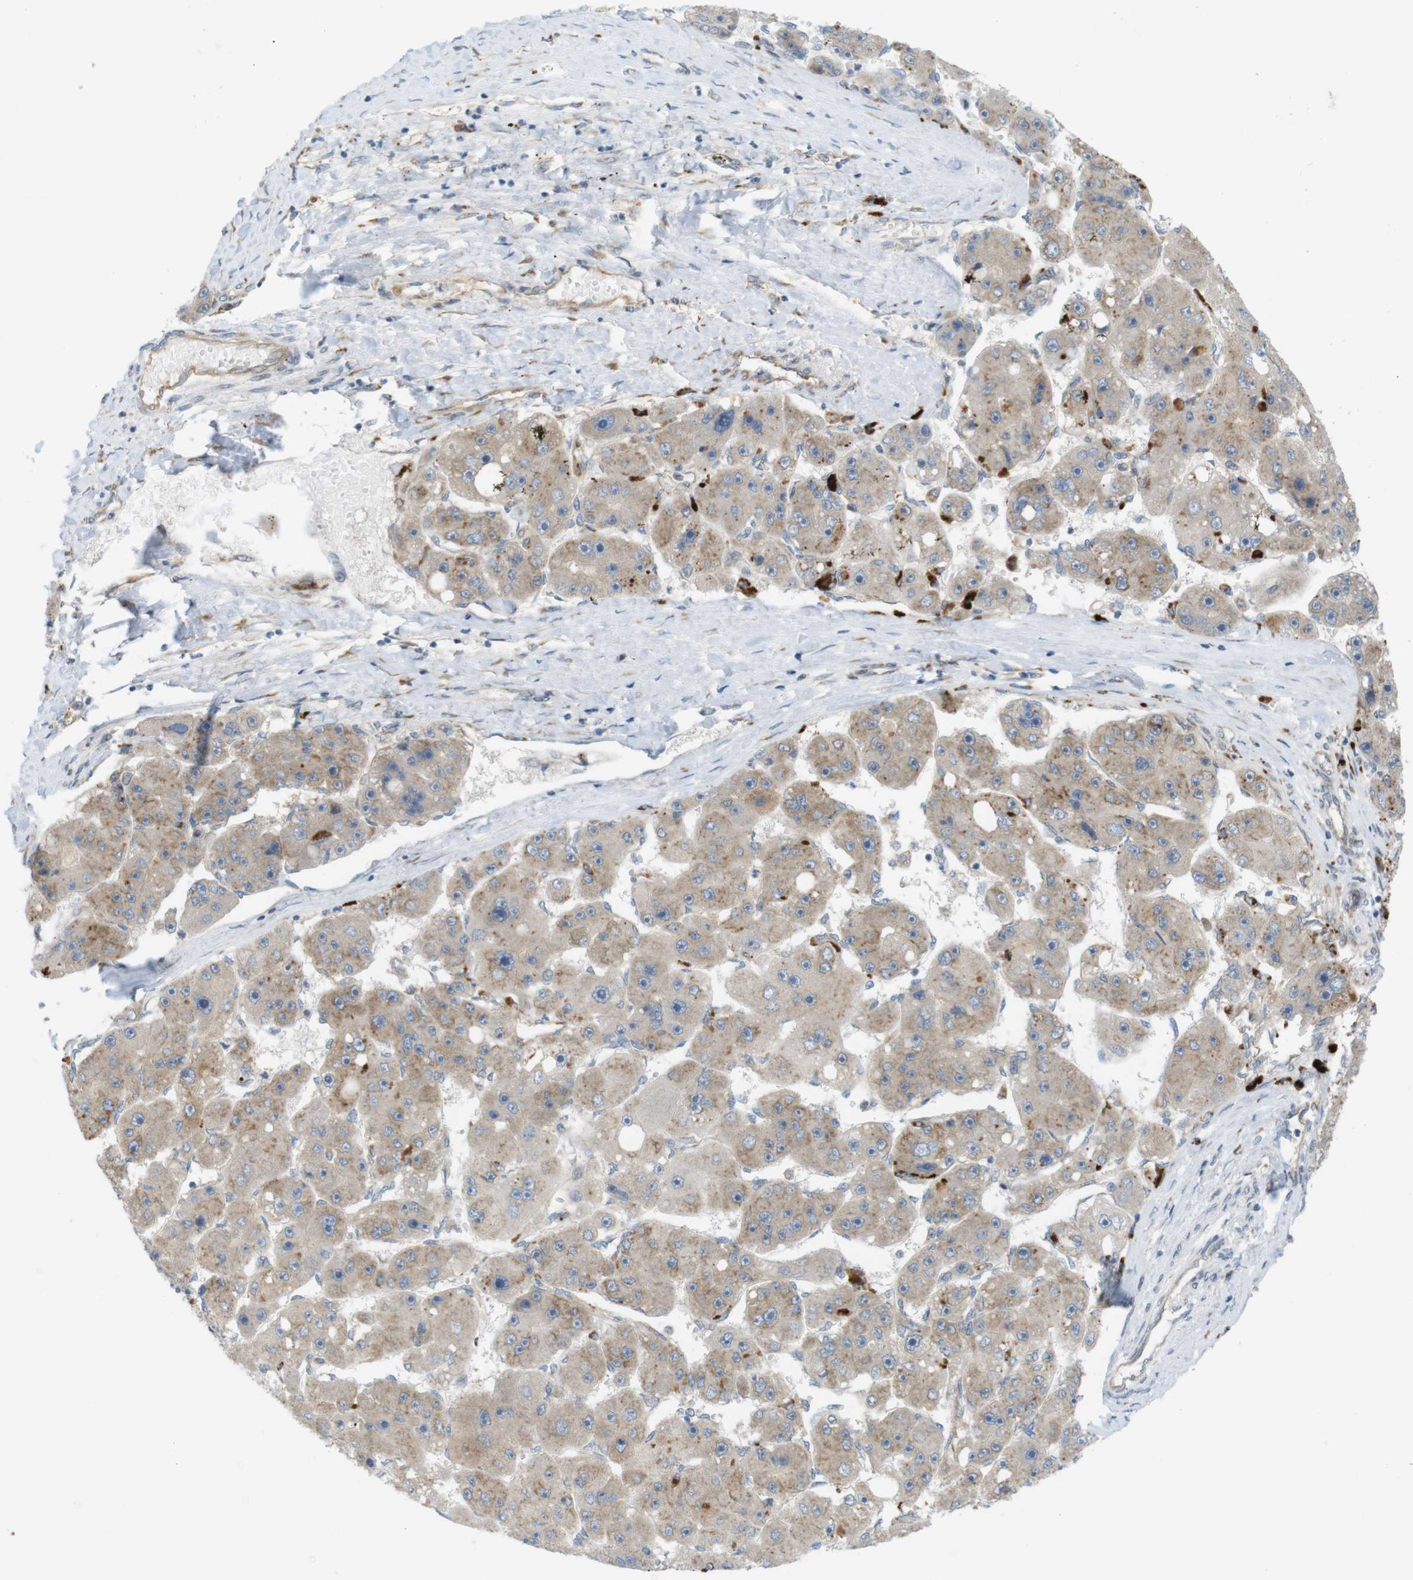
{"staining": {"intensity": "moderate", "quantity": "<25%", "location": "cytoplasmic/membranous"}, "tissue": "liver cancer", "cell_type": "Tumor cells", "image_type": "cancer", "snomed": [{"axis": "morphology", "description": "Carcinoma, Hepatocellular, NOS"}, {"axis": "topography", "description": "Liver"}], "caption": "Immunohistochemistry (IHC) (DAB (3,3'-diaminobenzidine)) staining of human liver cancer shows moderate cytoplasmic/membranous protein expression in approximately <25% of tumor cells.", "gene": "GJC3", "patient": {"sex": "female", "age": 61}}